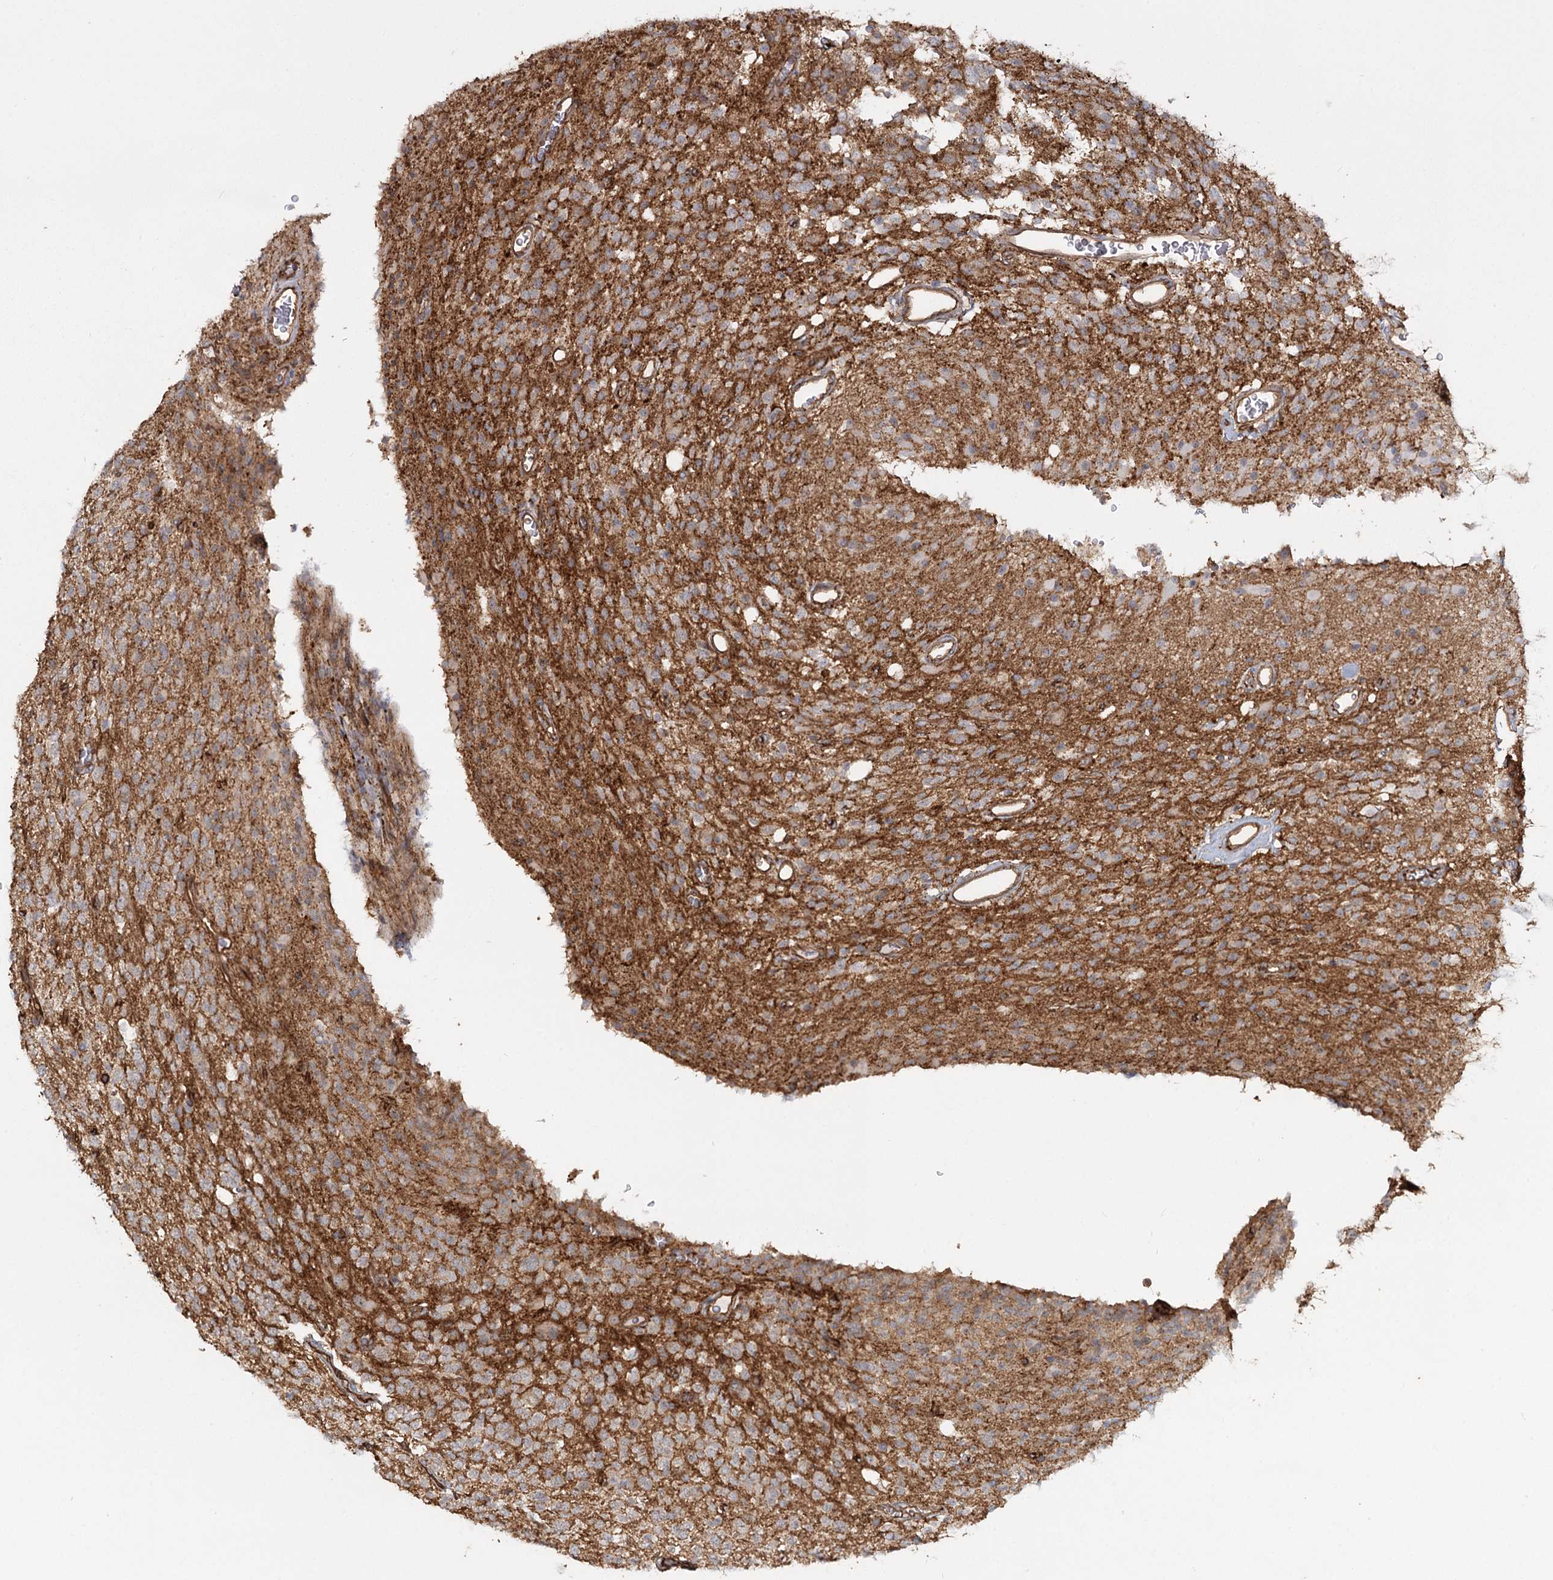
{"staining": {"intensity": "moderate", "quantity": ">75%", "location": "cytoplasmic/membranous"}, "tissue": "glioma", "cell_type": "Tumor cells", "image_type": "cancer", "snomed": [{"axis": "morphology", "description": "Glioma, malignant, High grade"}, {"axis": "topography", "description": "Brain"}], "caption": "Malignant high-grade glioma stained with a brown dye demonstrates moderate cytoplasmic/membranous positive expression in approximately >75% of tumor cells.", "gene": "RPP14", "patient": {"sex": "male", "age": 34}}